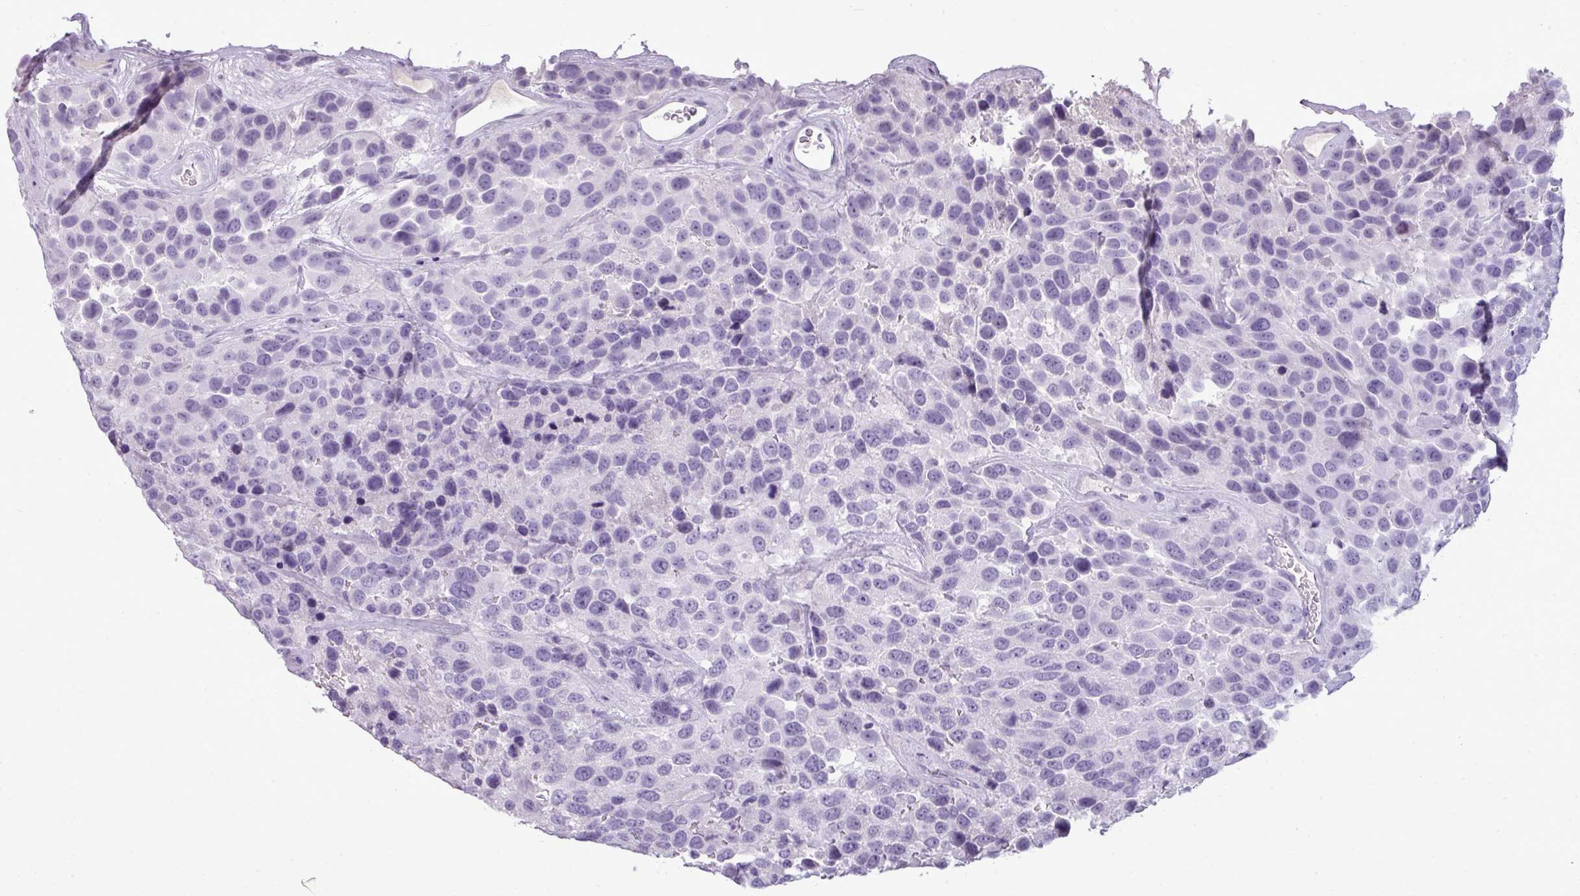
{"staining": {"intensity": "negative", "quantity": "none", "location": "none"}, "tissue": "urothelial cancer", "cell_type": "Tumor cells", "image_type": "cancer", "snomed": [{"axis": "morphology", "description": "Urothelial carcinoma, High grade"}, {"axis": "topography", "description": "Urinary bladder"}], "caption": "A histopathology image of human high-grade urothelial carcinoma is negative for staining in tumor cells.", "gene": "TMEM91", "patient": {"sex": "female", "age": 70}}